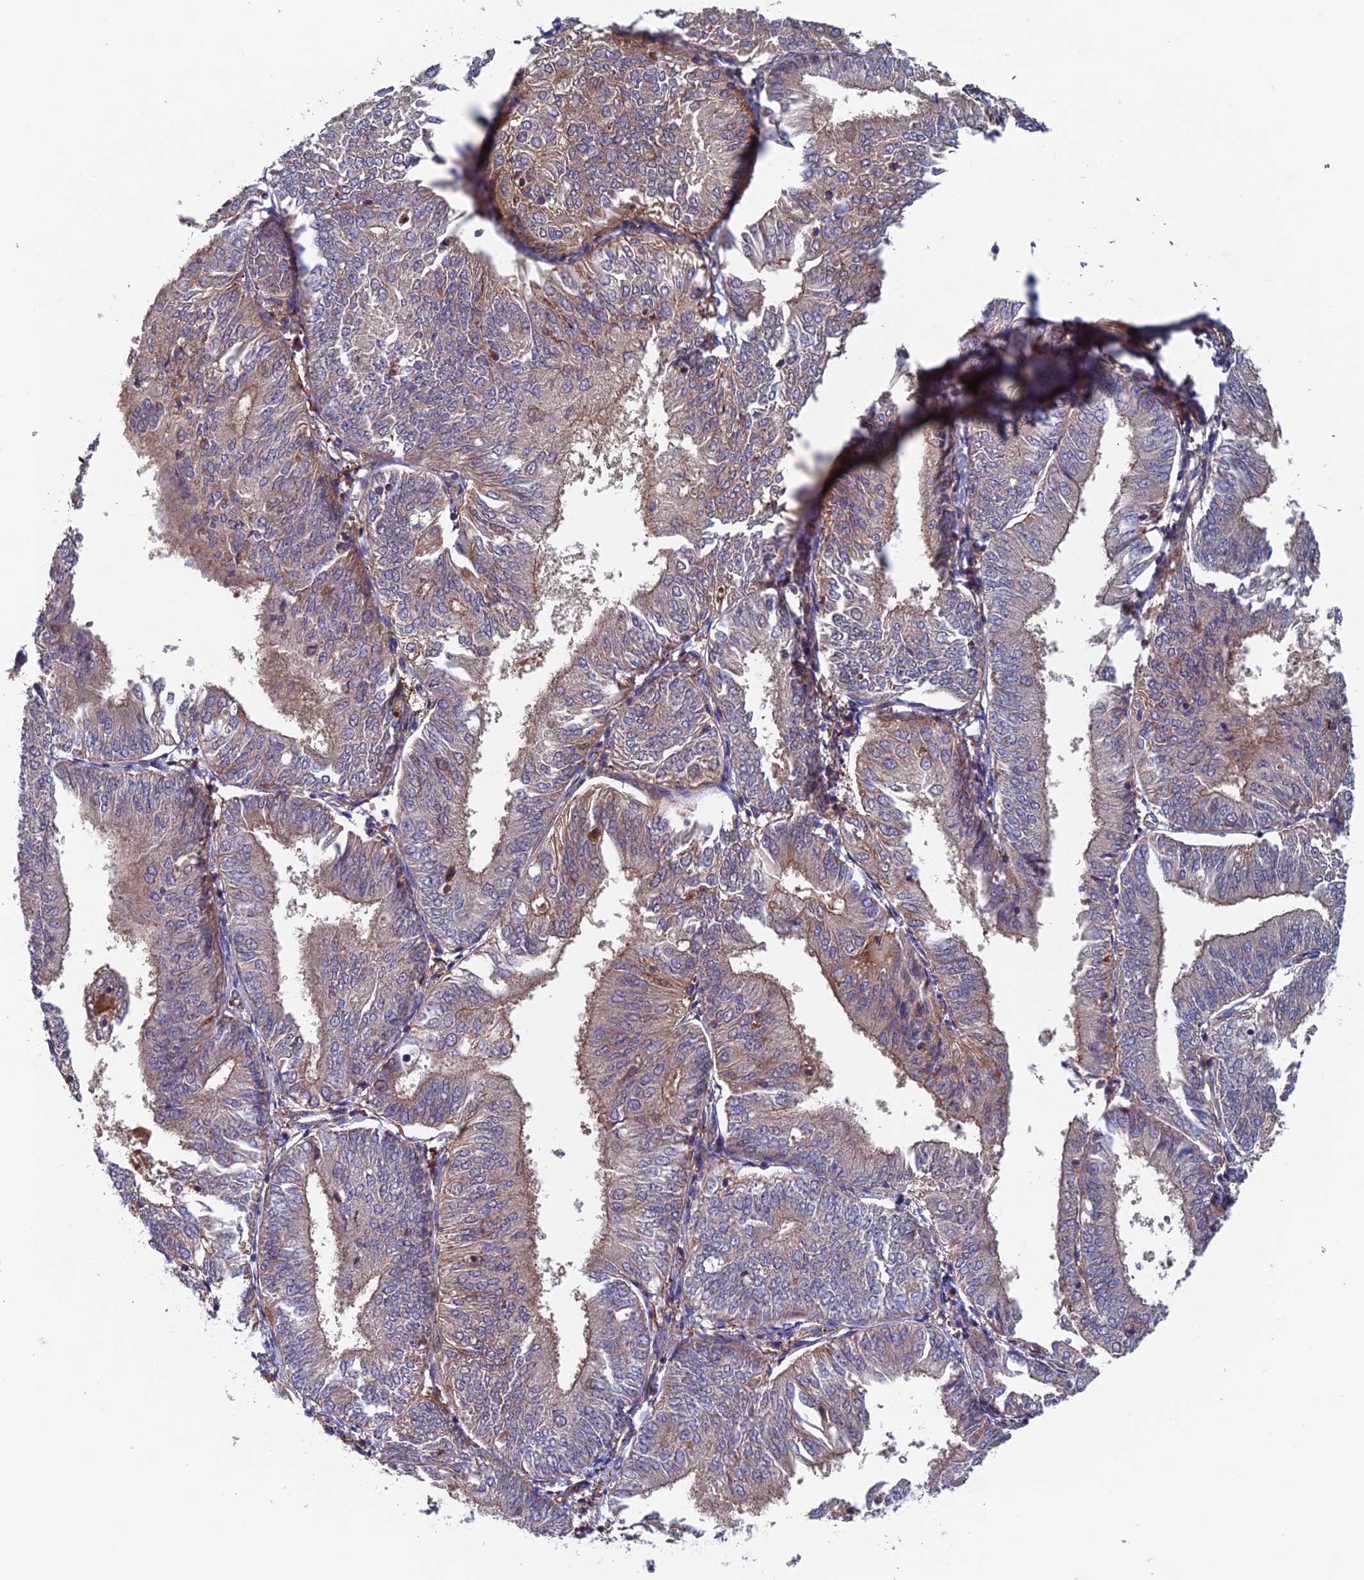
{"staining": {"intensity": "weak", "quantity": "<25%", "location": "cytoplasmic/membranous"}, "tissue": "endometrial cancer", "cell_type": "Tumor cells", "image_type": "cancer", "snomed": [{"axis": "morphology", "description": "Adenocarcinoma, NOS"}, {"axis": "topography", "description": "Endometrium"}], "caption": "The photomicrograph shows no significant staining in tumor cells of endometrial adenocarcinoma.", "gene": "NUDT16L1", "patient": {"sex": "female", "age": 58}}